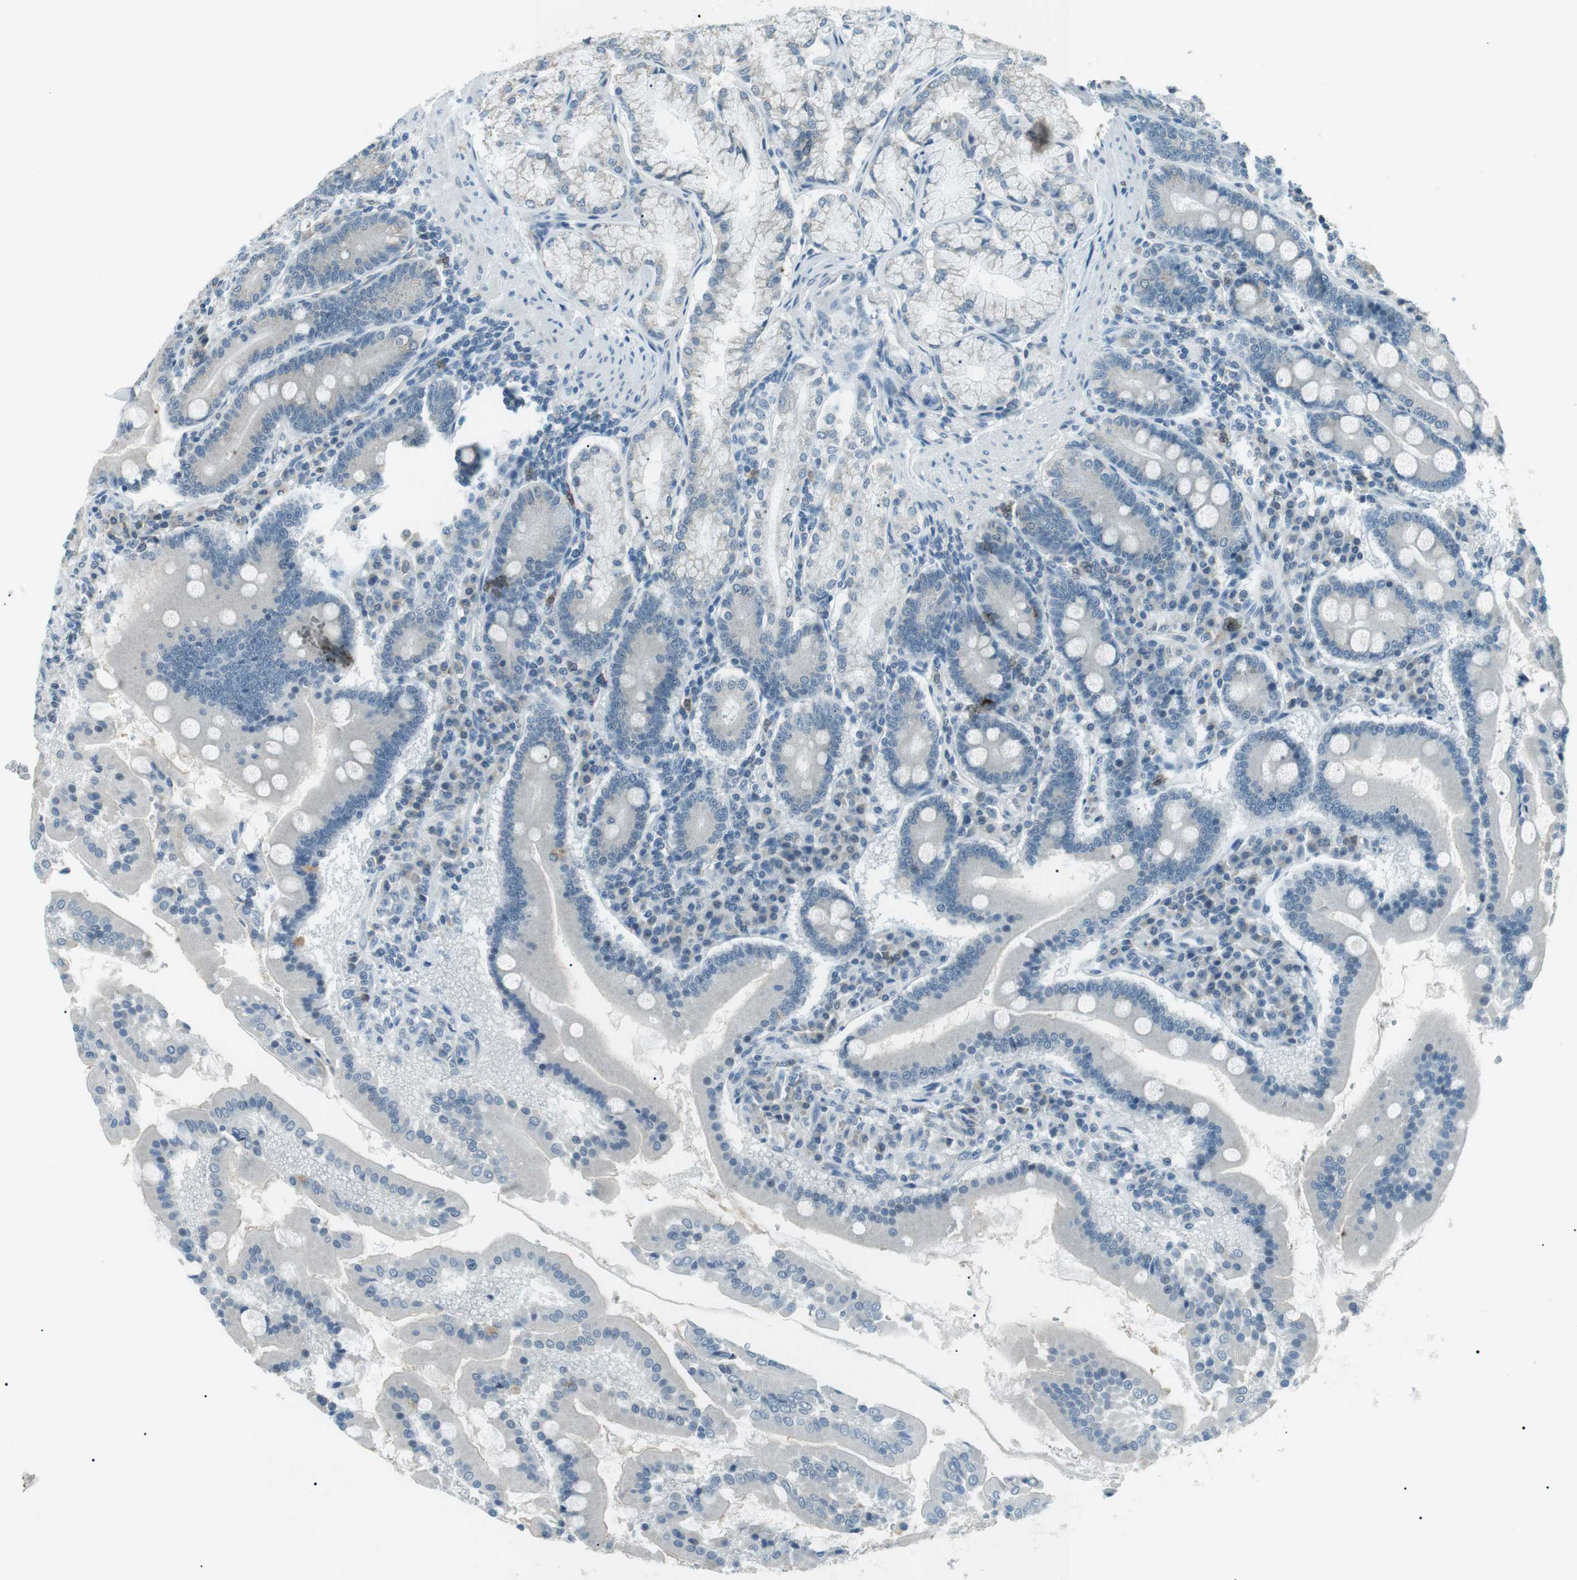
{"staining": {"intensity": "negative", "quantity": "none", "location": "none"}, "tissue": "duodenum", "cell_type": "Glandular cells", "image_type": "normal", "snomed": [{"axis": "morphology", "description": "Normal tissue, NOS"}, {"axis": "topography", "description": "Duodenum"}], "caption": "A histopathology image of human duodenum is negative for staining in glandular cells. (Stains: DAB (3,3'-diaminobenzidine) immunohistochemistry (IHC) with hematoxylin counter stain, Microscopy: brightfield microscopy at high magnification).", "gene": "ENSG00000289724", "patient": {"sex": "male", "age": 50}}